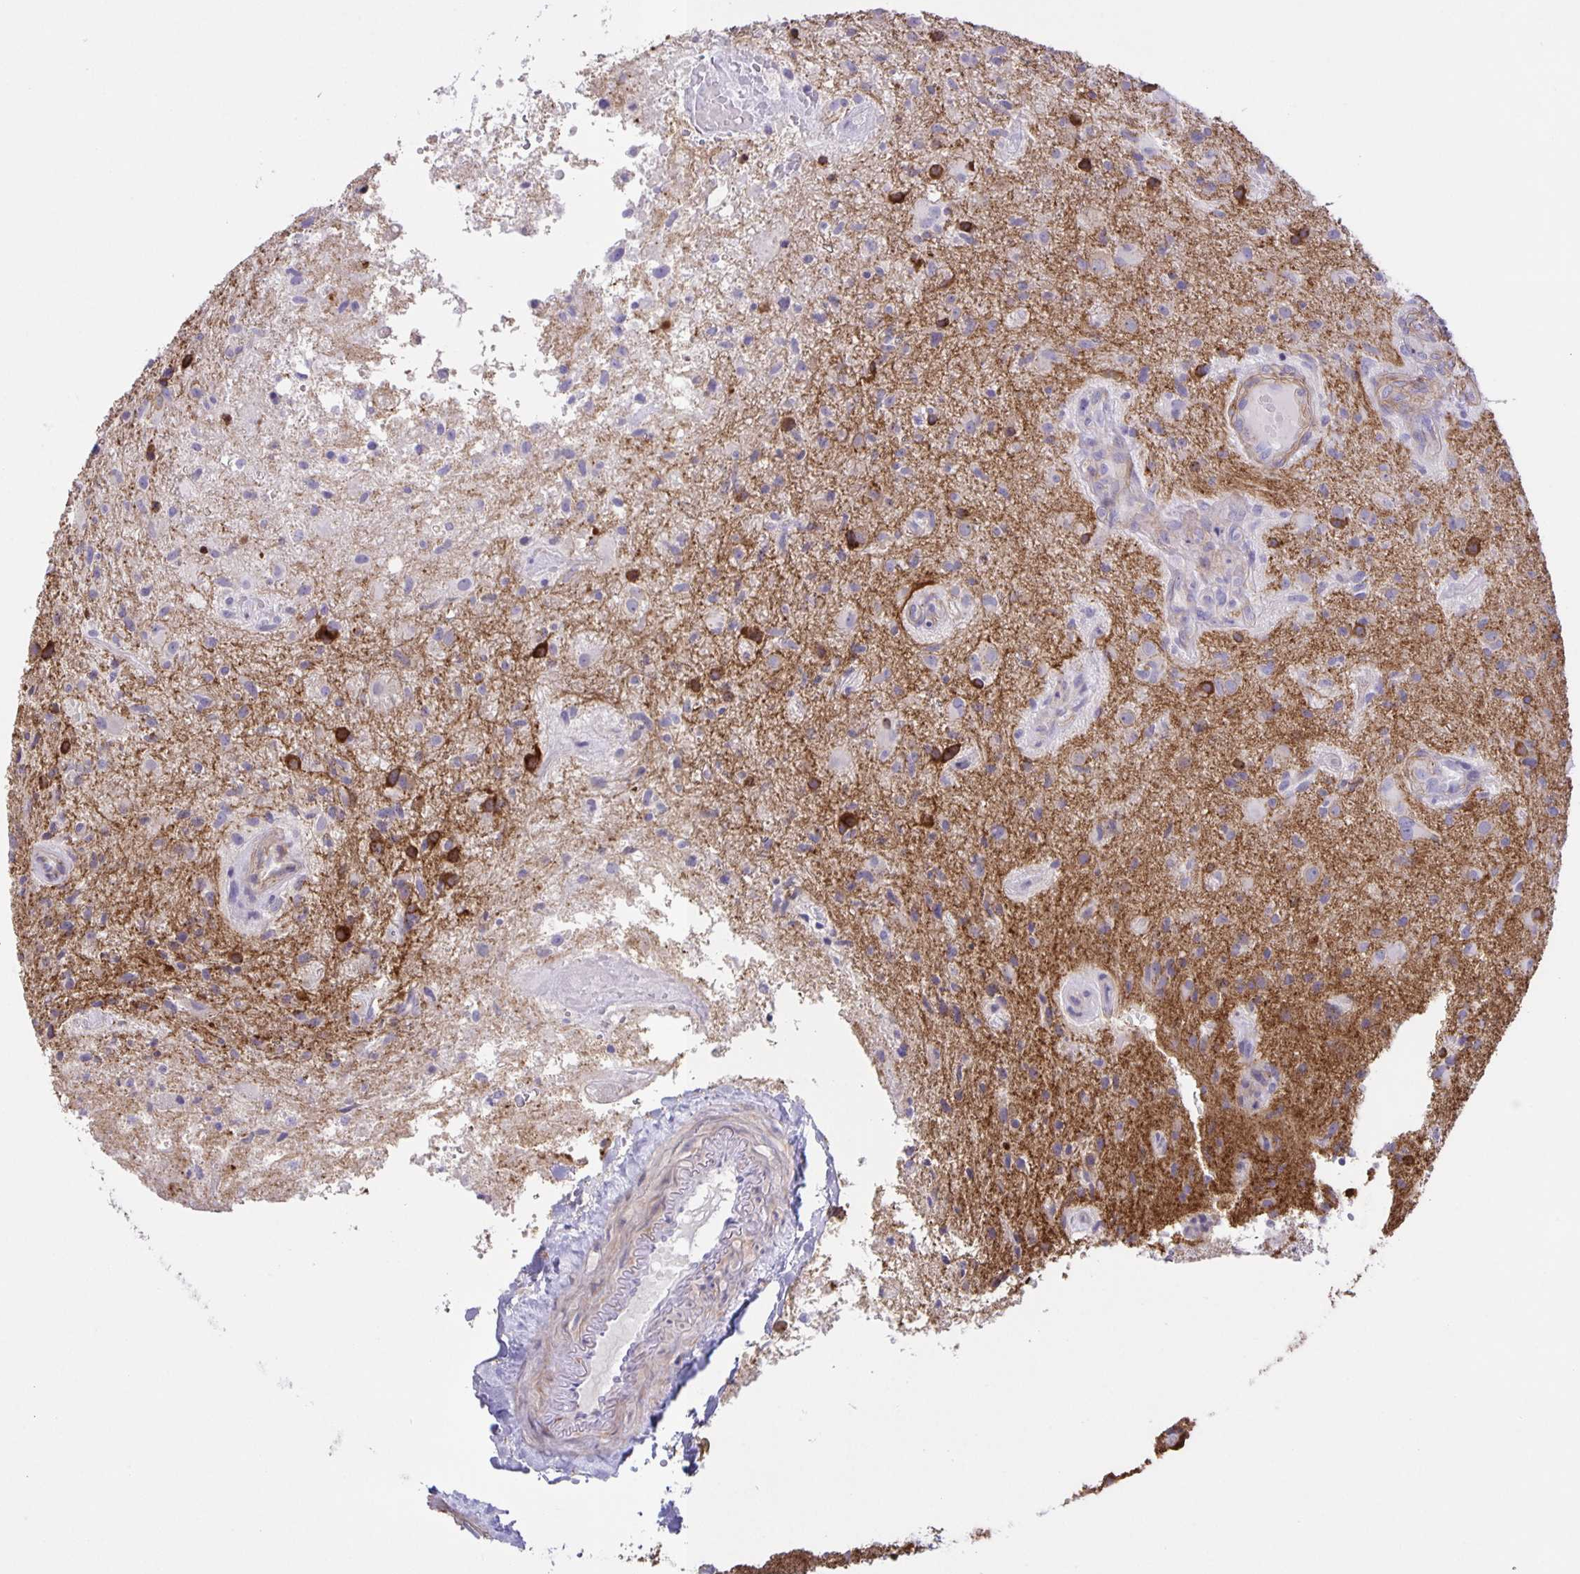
{"staining": {"intensity": "strong", "quantity": "<25%", "location": "cytoplasmic/membranous"}, "tissue": "glioma", "cell_type": "Tumor cells", "image_type": "cancer", "snomed": [{"axis": "morphology", "description": "Glioma, malignant, High grade"}, {"axis": "topography", "description": "Brain"}], "caption": "Strong cytoplasmic/membranous protein positivity is appreciated in about <25% of tumor cells in glioma.", "gene": "SRCIN1", "patient": {"sex": "male", "age": 55}}